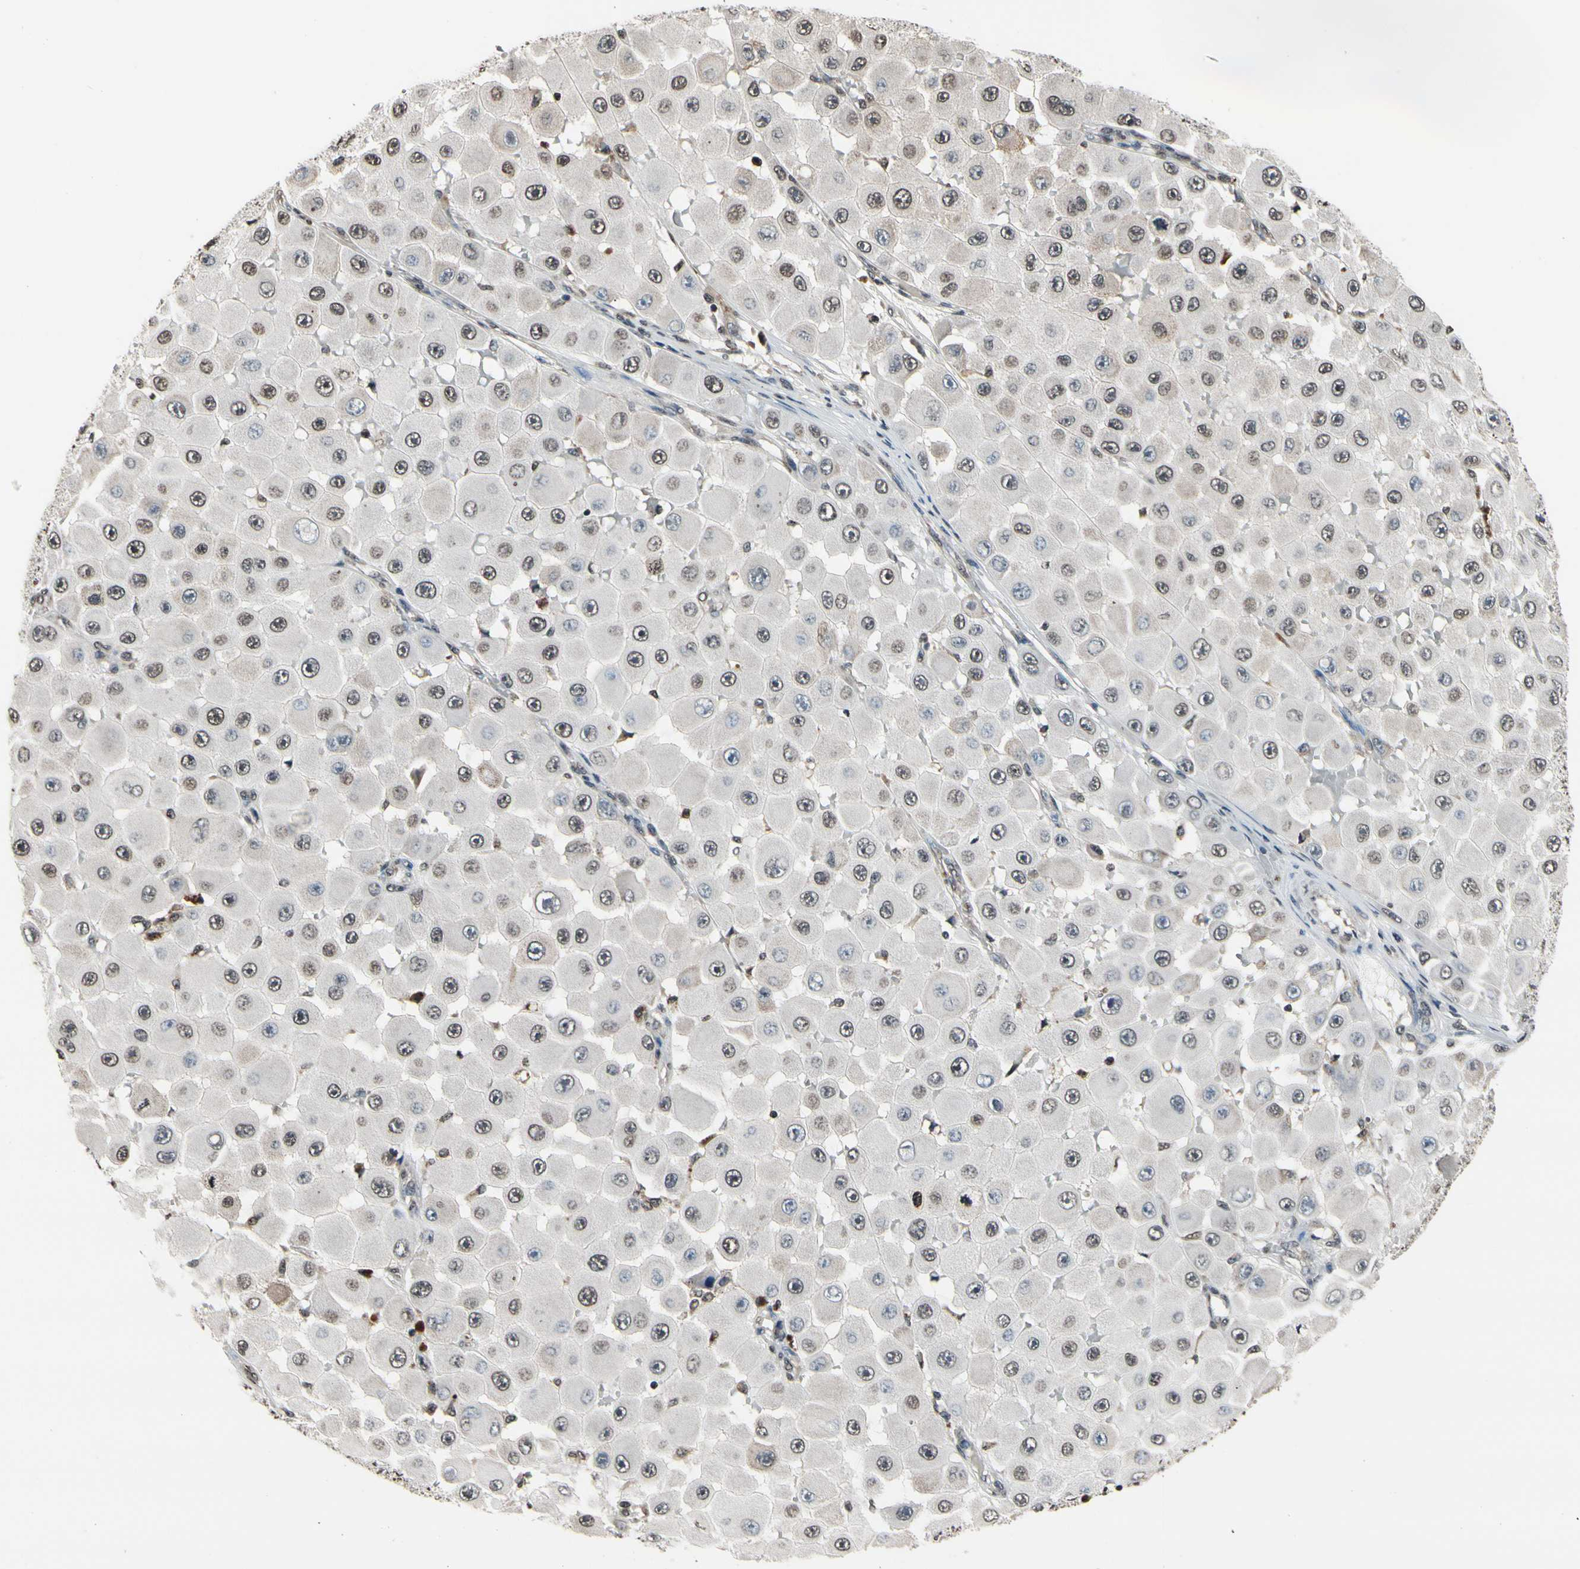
{"staining": {"intensity": "negative", "quantity": "none", "location": "none"}, "tissue": "melanoma", "cell_type": "Tumor cells", "image_type": "cancer", "snomed": [{"axis": "morphology", "description": "Malignant melanoma, NOS"}, {"axis": "topography", "description": "Skin"}], "caption": "Tumor cells show no significant positivity in melanoma.", "gene": "HIPK2", "patient": {"sex": "female", "age": 81}}